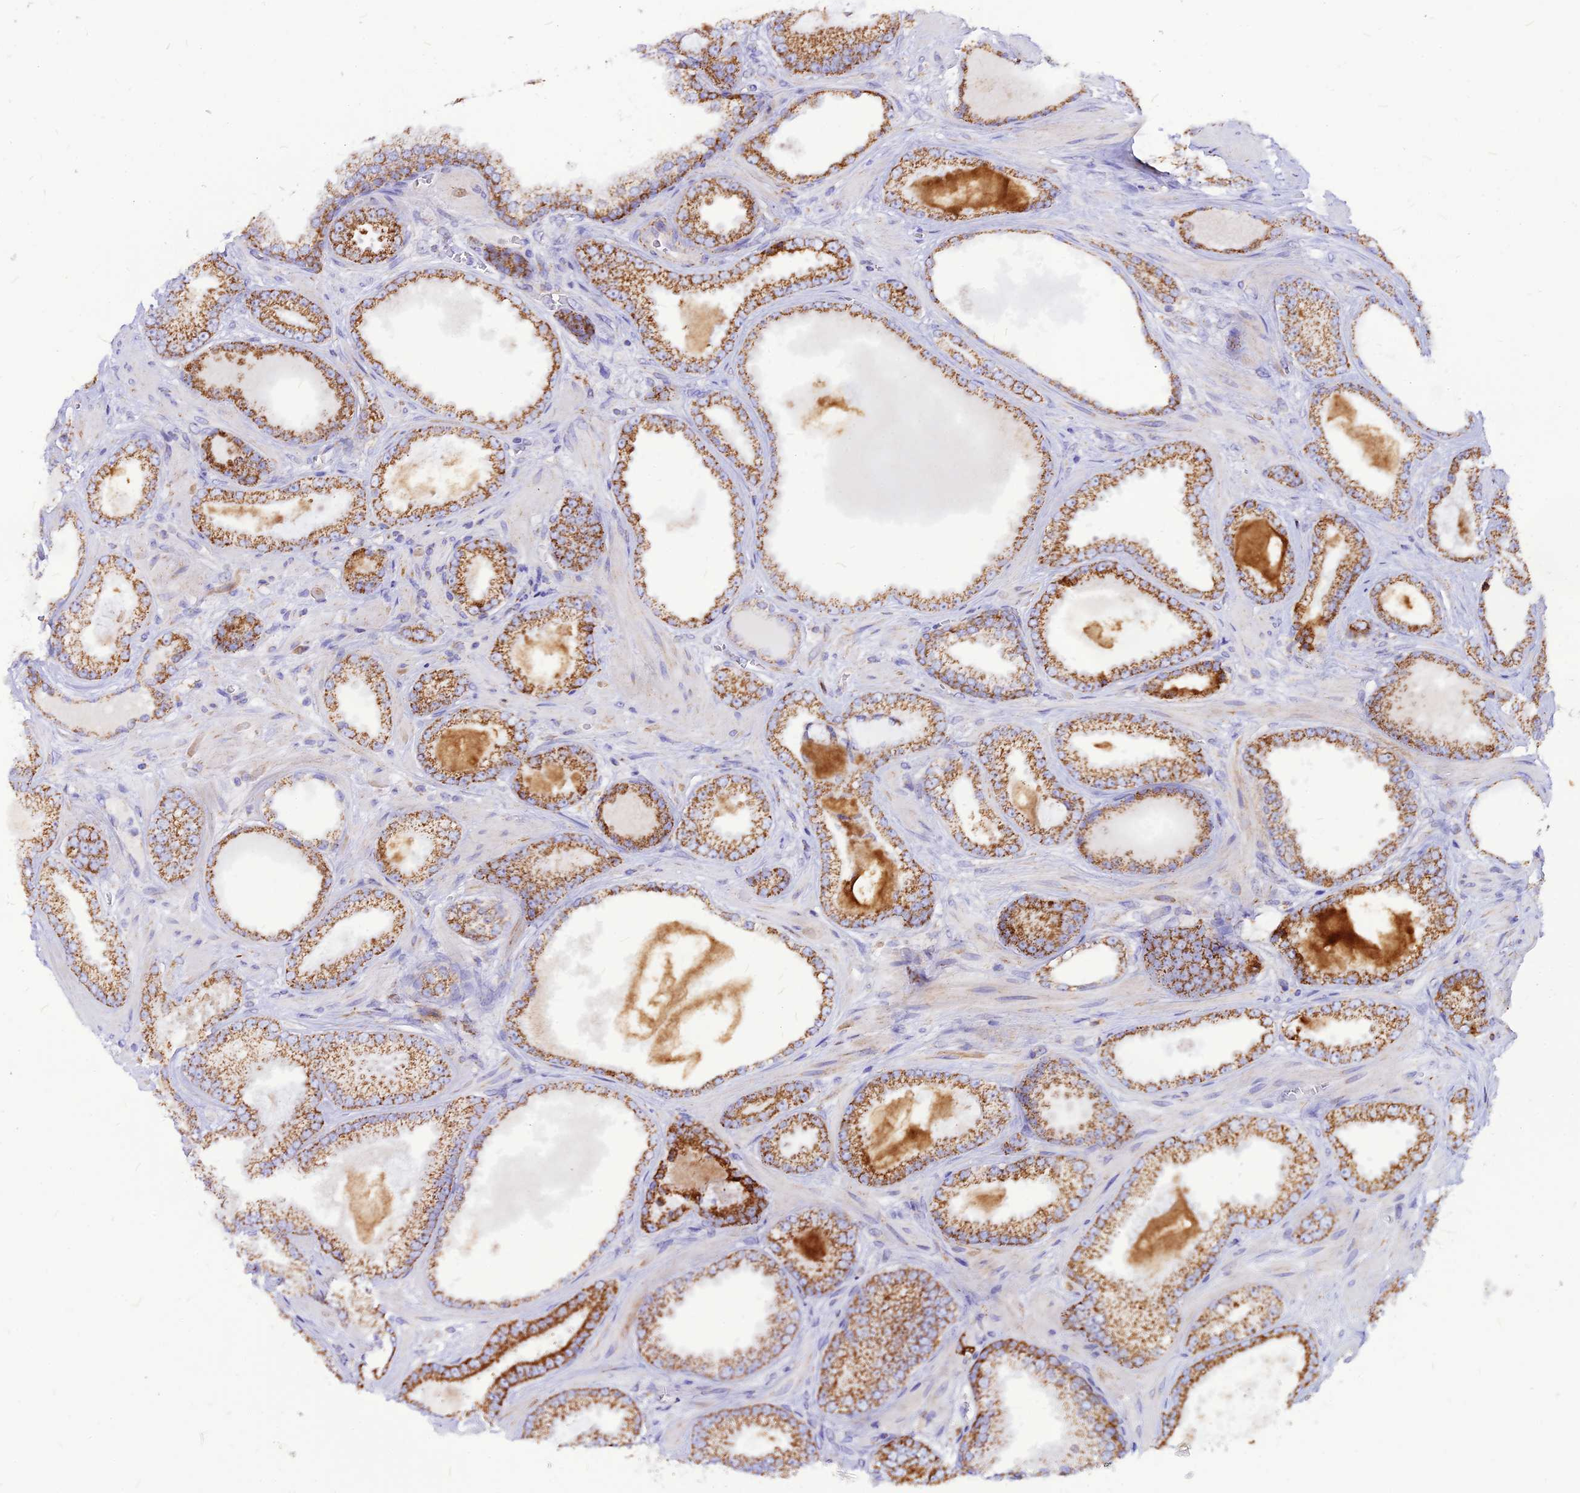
{"staining": {"intensity": "strong", "quantity": ">75%", "location": "cytoplasmic/membranous"}, "tissue": "prostate cancer", "cell_type": "Tumor cells", "image_type": "cancer", "snomed": [{"axis": "morphology", "description": "Adenocarcinoma, Low grade"}, {"axis": "topography", "description": "Prostate"}], "caption": "Prostate cancer (low-grade adenocarcinoma) stained for a protein exhibits strong cytoplasmic/membranous positivity in tumor cells.", "gene": "ECI1", "patient": {"sex": "male", "age": 57}}